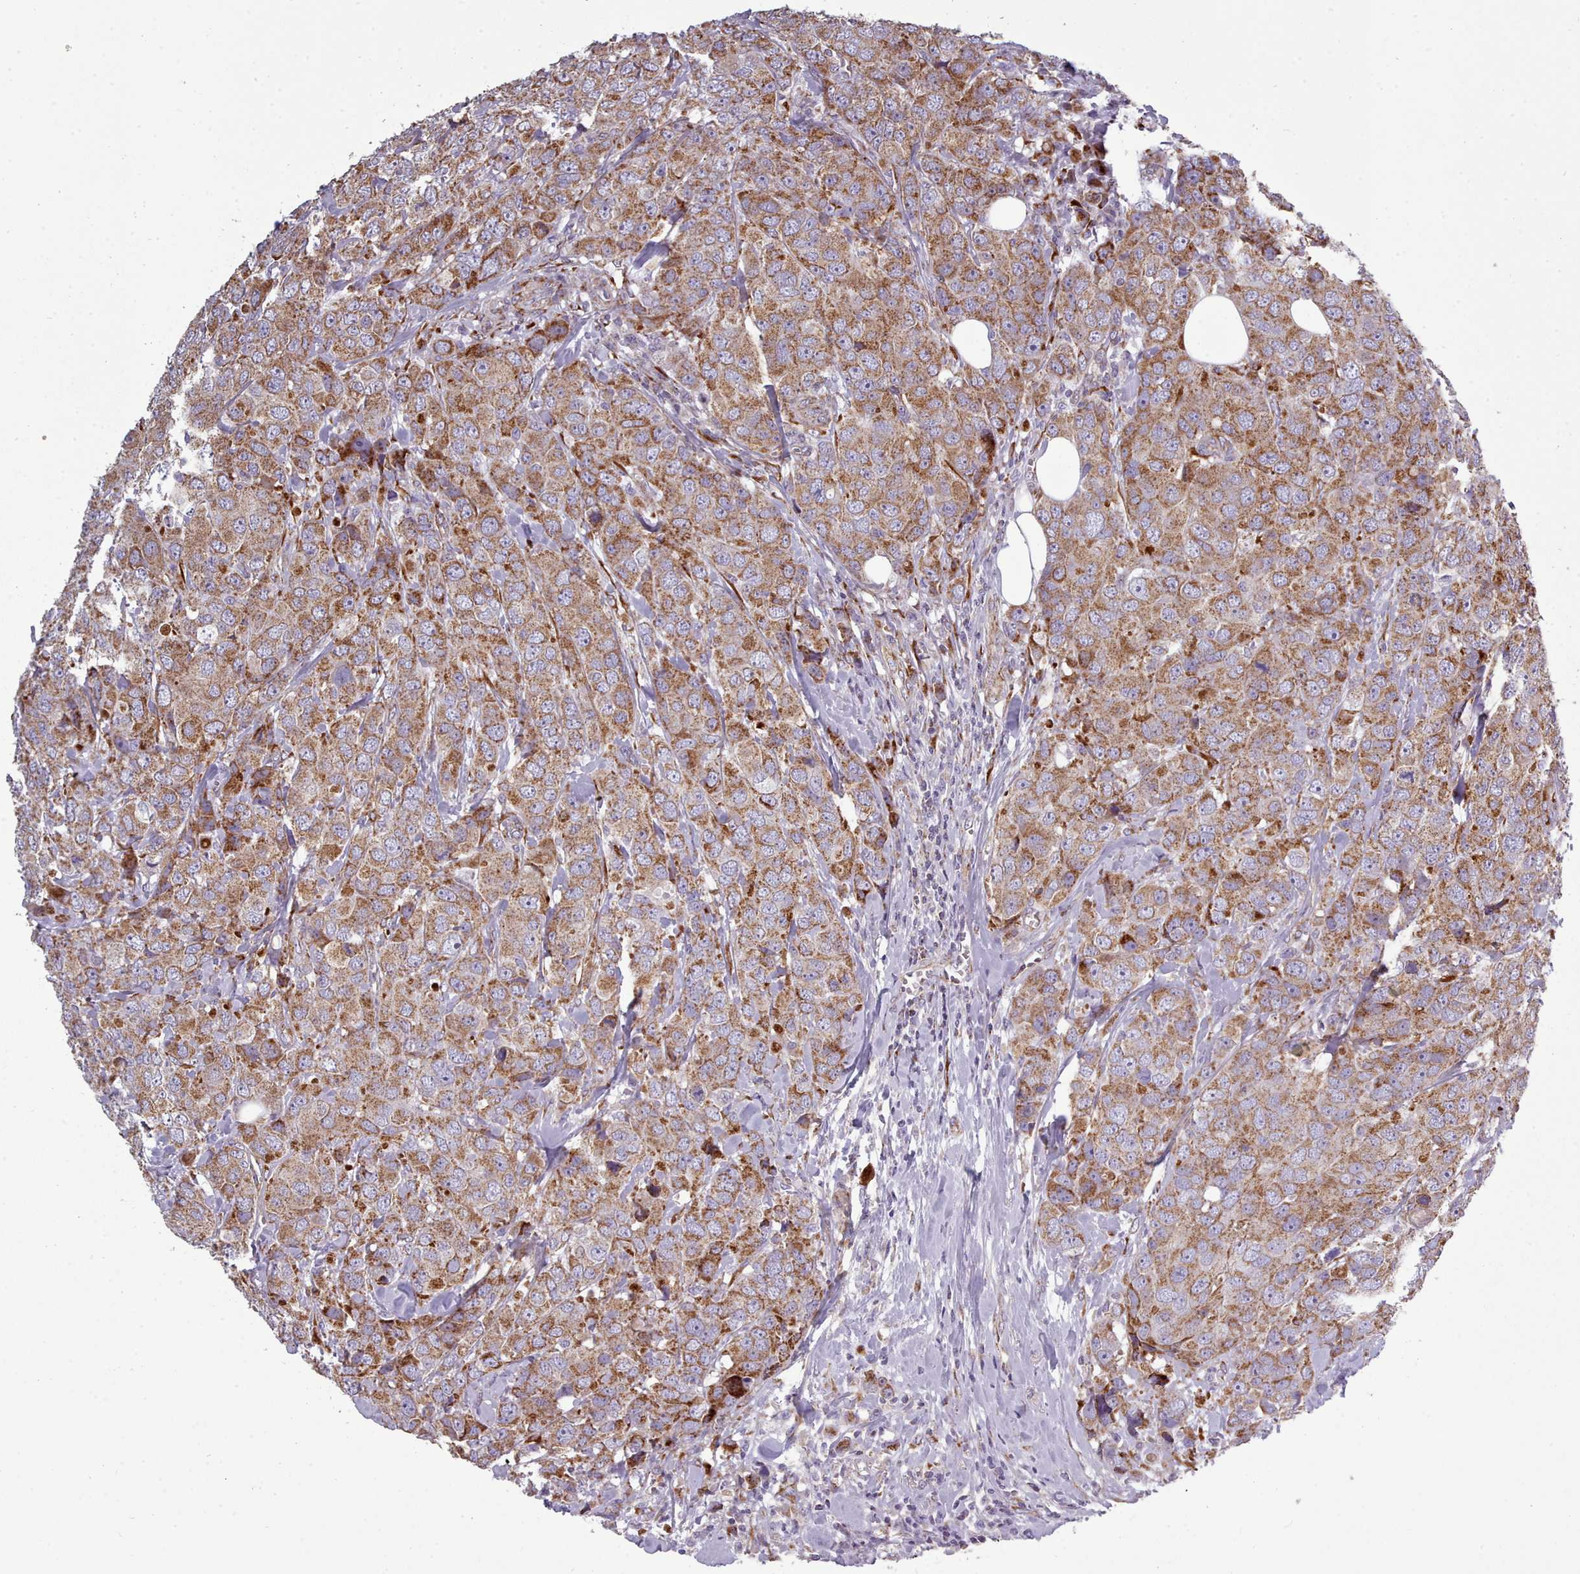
{"staining": {"intensity": "moderate", "quantity": ">75%", "location": "cytoplasmic/membranous"}, "tissue": "breast cancer", "cell_type": "Tumor cells", "image_type": "cancer", "snomed": [{"axis": "morphology", "description": "Duct carcinoma"}, {"axis": "topography", "description": "Breast"}], "caption": "Immunohistochemical staining of breast cancer exhibits medium levels of moderate cytoplasmic/membranous protein positivity in about >75% of tumor cells.", "gene": "FKBP10", "patient": {"sex": "female", "age": 43}}